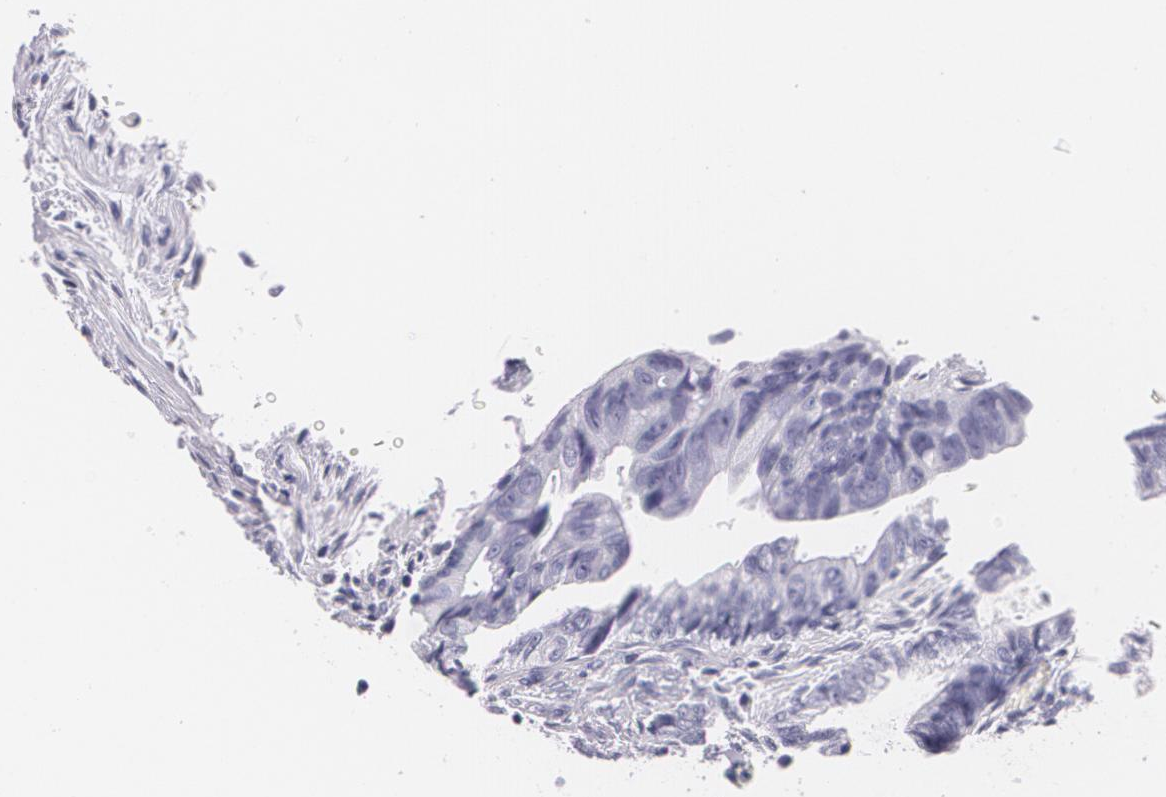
{"staining": {"intensity": "negative", "quantity": "none", "location": "none"}, "tissue": "colorectal cancer", "cell_type": "Tumor cells", "image_type": "cancer", "snomed": [{"axis": "morphology", "description": "Adenocarcinoma, NOS"}, {"axis": "topography", "description": "Rectum"}], "caption": "Immunohistochemistry (IHC) histopathology image of colorectal cancer stained for a protein (brown), which exhibits no staining in tumor cells.", "gene": "DLG4", "patient": {"sex": "female", "age": 57}}